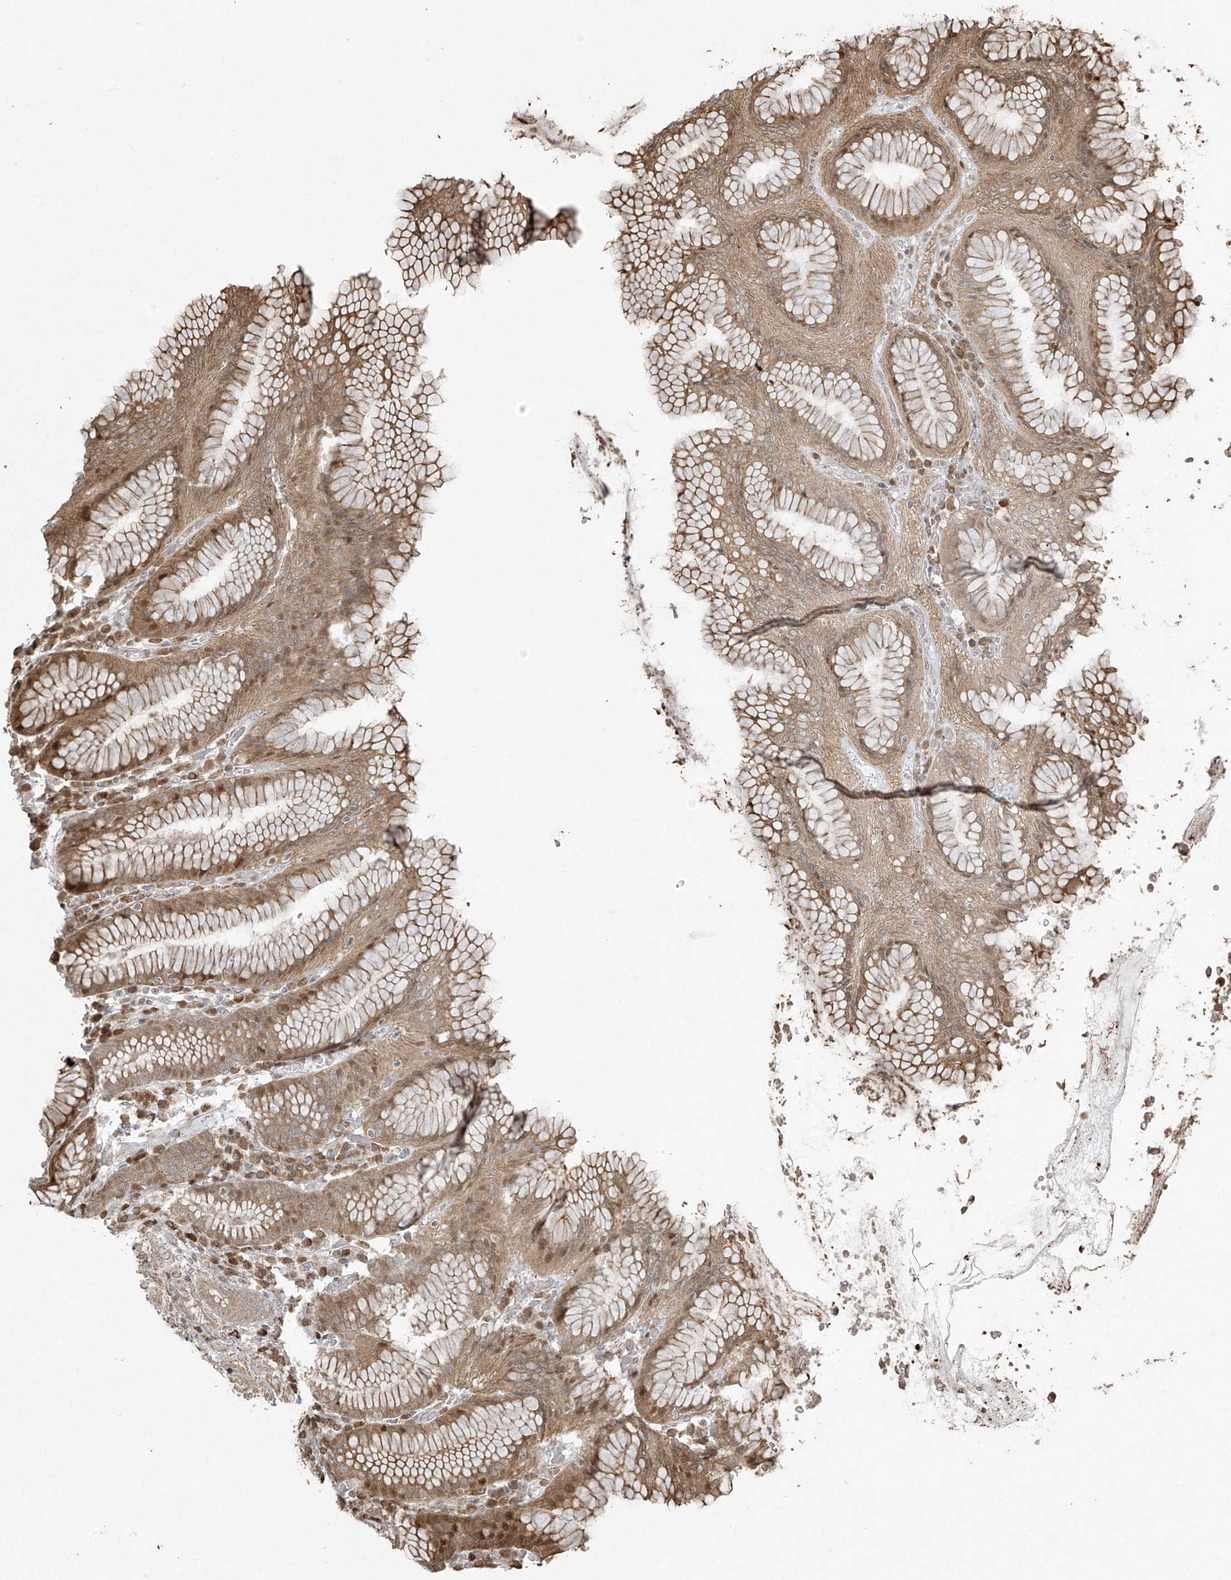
{"staining": {"intensity": "moderate", "quantity": "25%-75%", "location": "cytoplasmic/membranous,nuclear"}, "tissue": "stomach", "cell_type": "Glandular cells", "image_type": "normal", "snomed": [{"axis": "morphology", "description": "Normal tissue, NOS"}, {"axis": "topography", "description": "Stomach"}, {"axis": "topography", "description": "Stomach, lower"}], "caption": "IHC of benign stomach displays medium levels of moderate cytoplasmic/membranous,nuclear expression in about 25%-75% of glandular cells. (DAB (3,3'-diaminobenzidine) IHC, brown staining for protein, blue staining for nuclei).", "gene": "TTC22", "patient": {"sex": "female", "age": 56}}